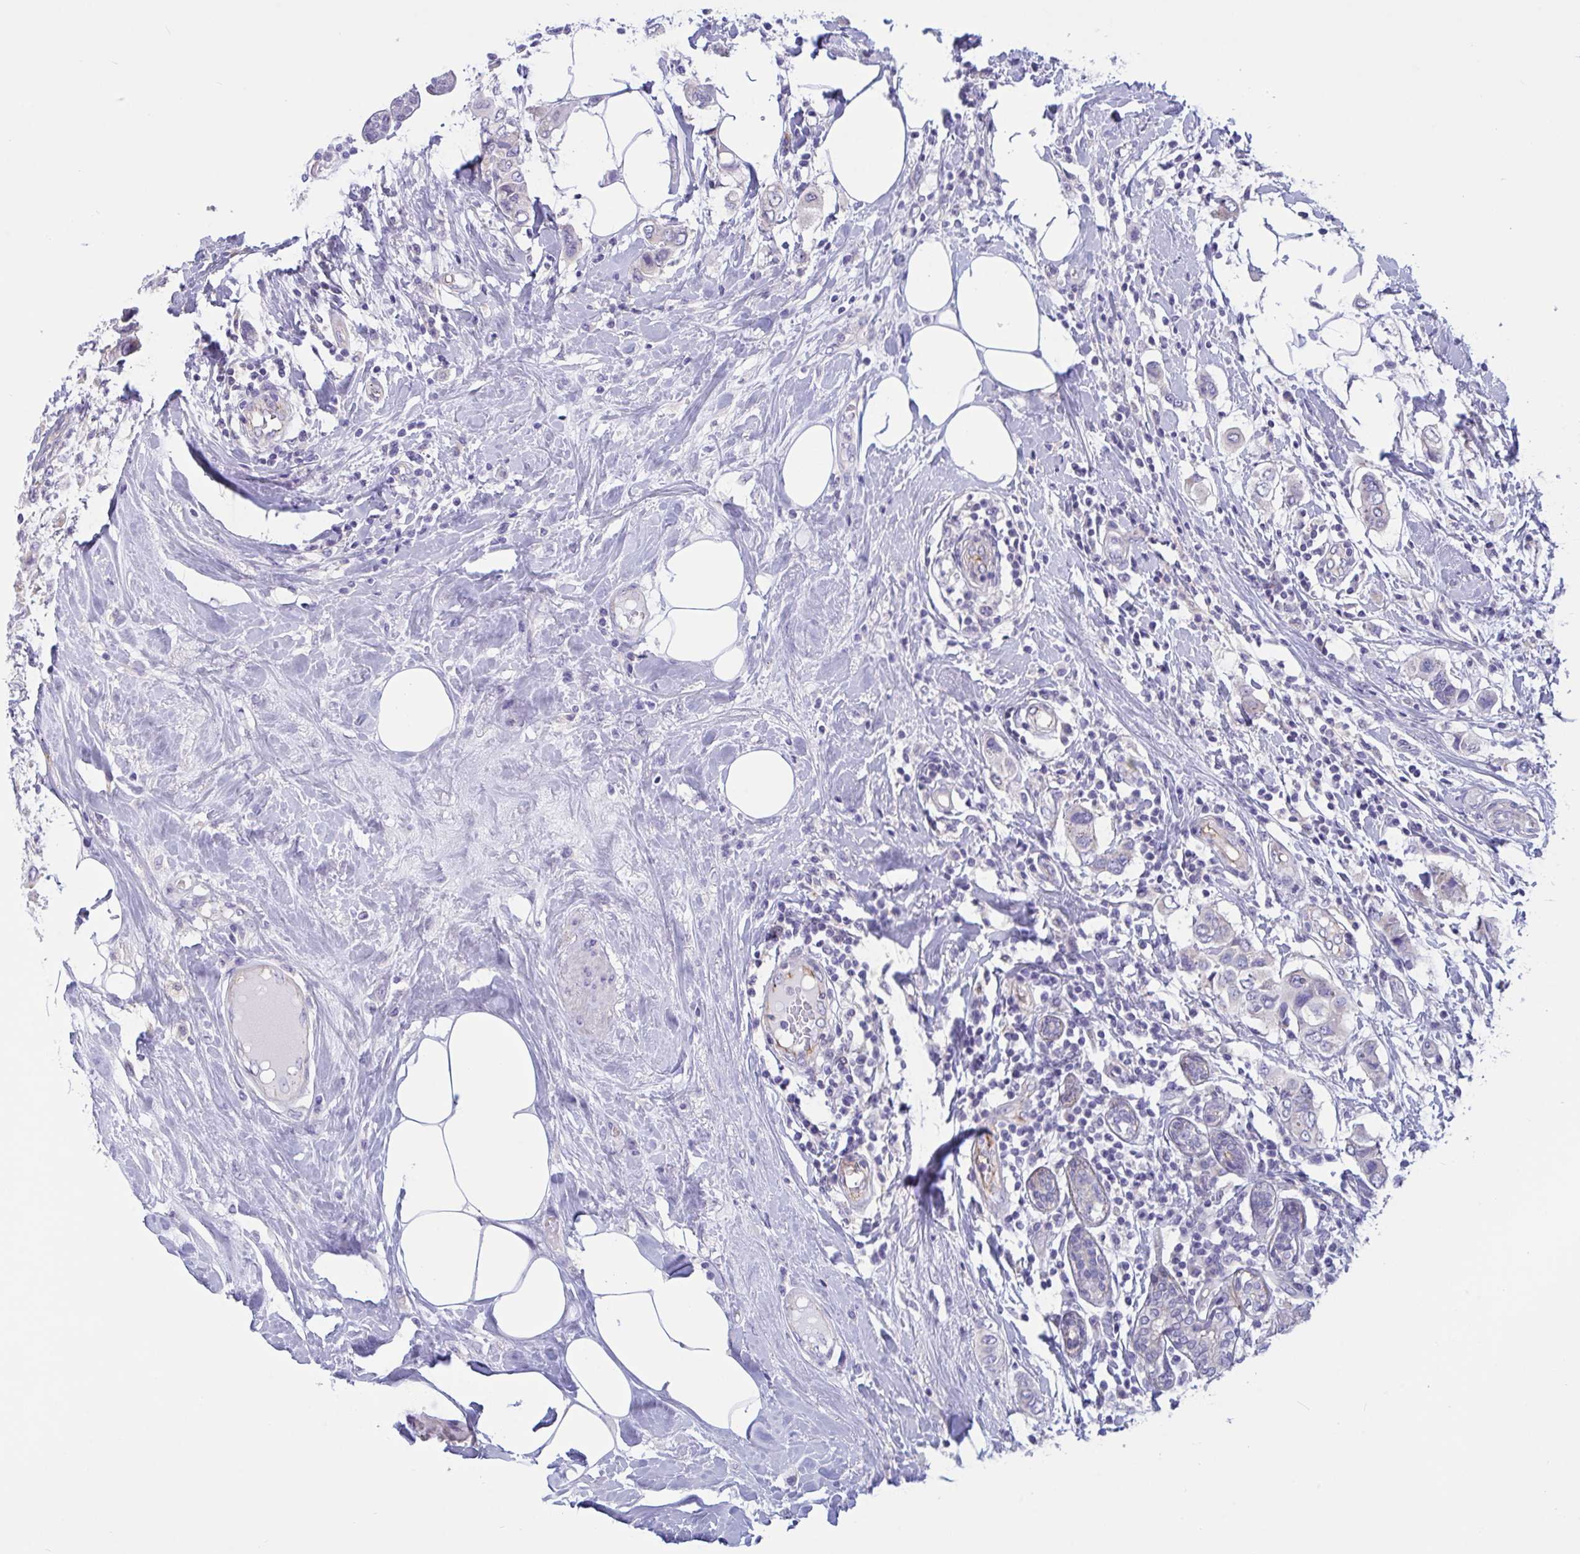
{"staining": {"intensity": "negative", "quantity": "none", "location": "none"}, "tissue": "breast cancer", "cell_type": "Tumor cells", "image_type": "cancer", "snomed": [{"axis": "morphology", "description": "Lobular carcinoma"}, {"axis": "topography", "description": "Breast"}], "caption": "The histopathology image shows no significant staining in tumor cells of breast cancer.", "gene": "OXLD1", "patient": {"sex": "female", "age": 51}}